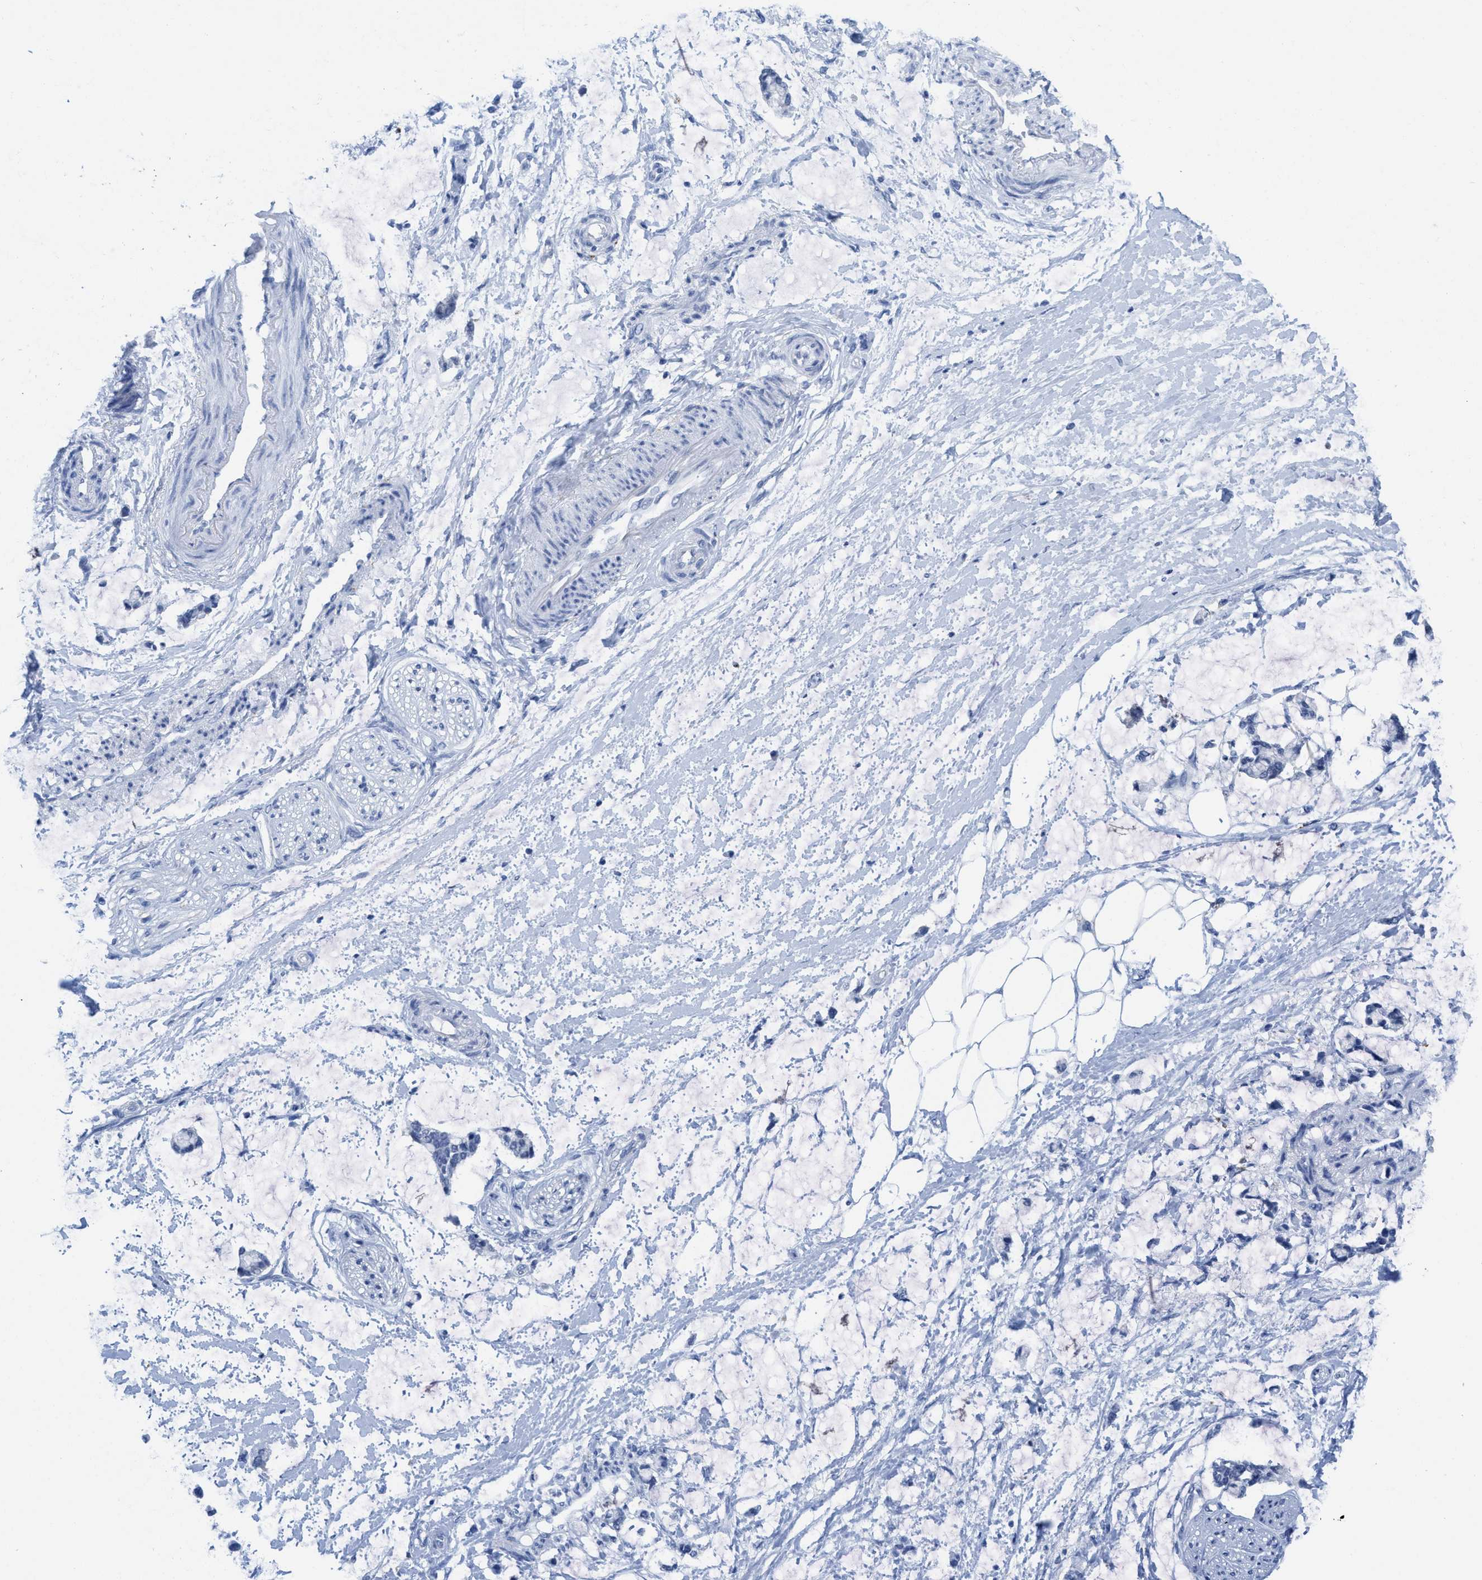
{"staining": {"intensity": "negative", "quantity": "none", "location": "none"}, "tissue": "adipose tissue", "cell_type": "Adipocytes", "image_type": "normal", "snomed": [{"axis": "morphology", "description": "Normal tissue, NOS"}, {"axis": "morphology", "description": "Adenocarcinoma, NOS"}, {"axis": "topography", "description": "Colon"}, {"axis": "topography", "description": "Peripheral nerve tissue"}], "caption": "The IHC image has no significant positivity in adipocytes of adipose tissue. The staining was performed using DAB to visualize the protein expression in brown, while the nuclei were stained in blue with hematoxylin (Magnification: 20x).", "gene": "WDR4", "patient": {"sex": "male", "age": 14}}